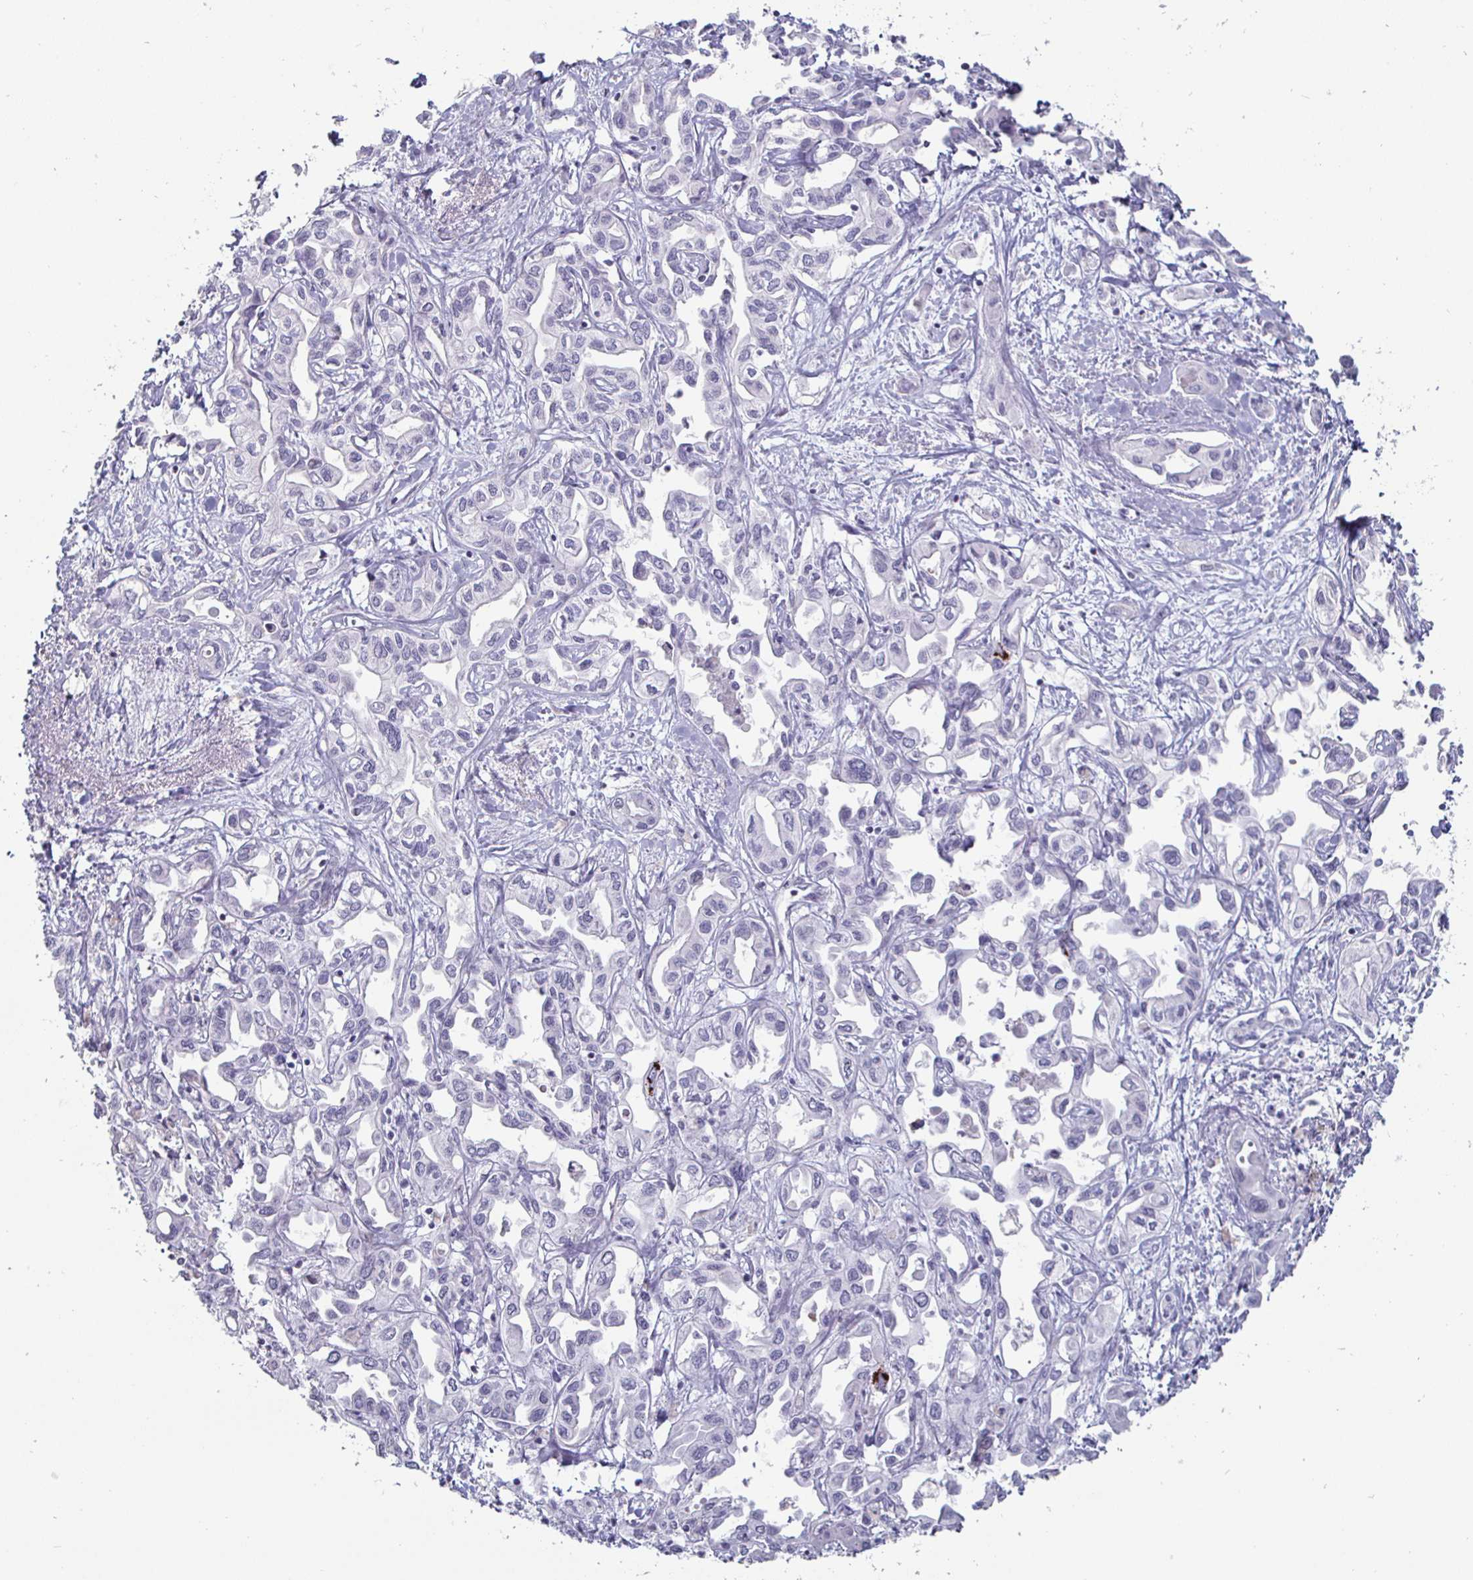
{"staining": {"intensity": "negative", "quantity": "none", "location": "none"}, "tissue": "liver cancer", "cell_type": "Tumor cells", "image_type": "cancer", "snomed": [{"axis": "morphology", "description": "Cholangiocarcinoma"}, {"axis": "topography", "description": "Liver"}], "caption": "Immunohistochemistry (IHC) of liver cancer (cholangiocarcinoma) reveals no positivity in tumor cells. The staining was performed using DAB (3,3'-diaminobenzidine) to visualize the protein expression in brown, while the nuclei were stained in blue with hematoxylin (Magnification: 20x).", "gene": "DMRTB1", "patient": {"sex": "female", "age": 64}}